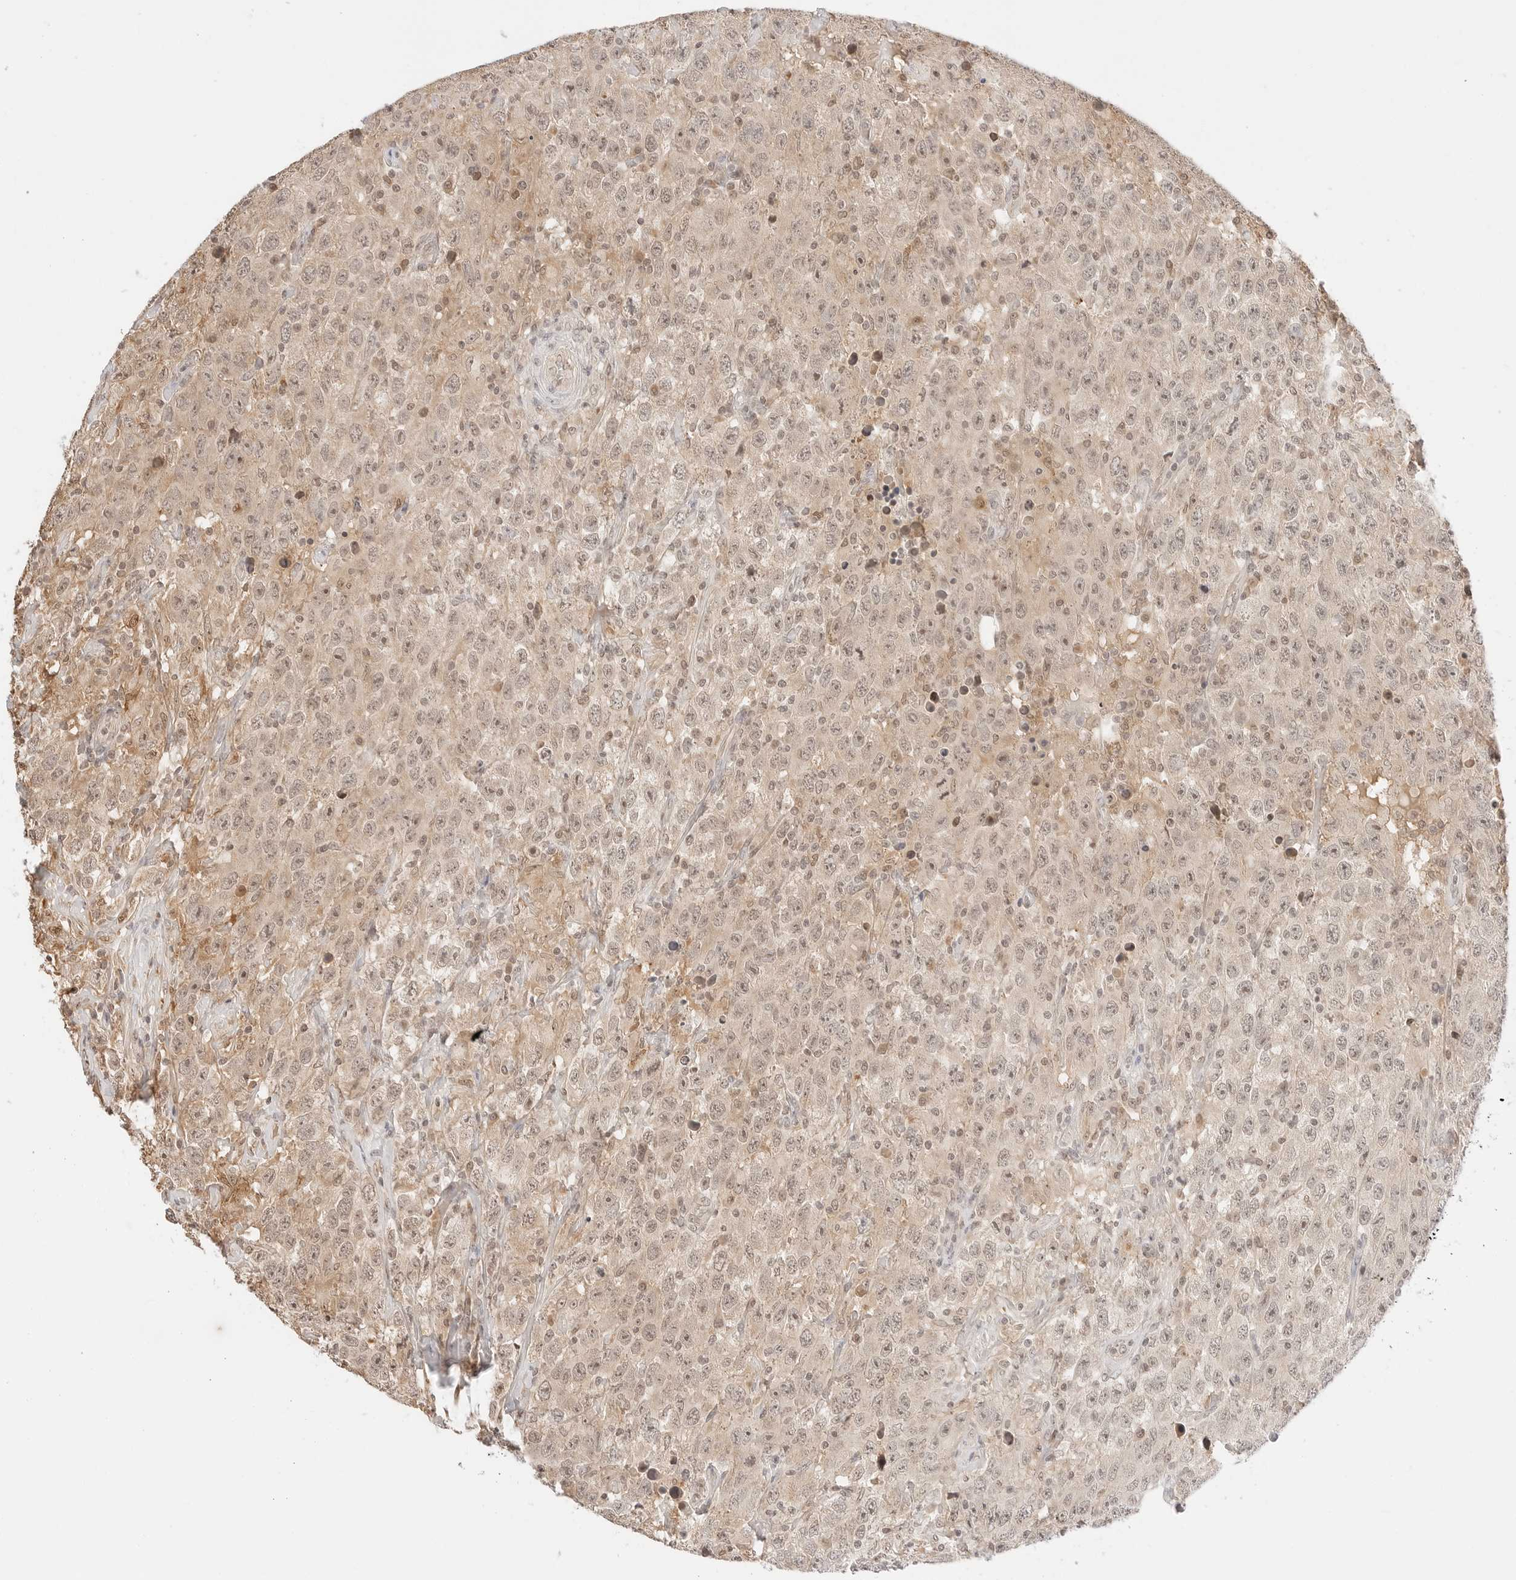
{"staining": {"intensity": "weak", "quantity": "25%-75%", "location": "cytoplasmic/membranous,nuclear"}, "tissue": "testis cancer", "cell_type": "Tumor cells", "image_type": "cancer", "snomed": [{"axis": "morphology", "description": "Seminoma, NOS"}, {"axis": "topography", "description": "Testis"}], "caption": "Protein analysis of seminoma (testis) tissue shows weak cytoplasmic/membranous and nuclear expression in approximately 25%-75% of tumor cells. Immunohistochemistry (ihc) stains the protein in brown and the nuclei are stained blue.", "gene": "RPS6KL1", "patient": {"sex": "male", "age": 65}}